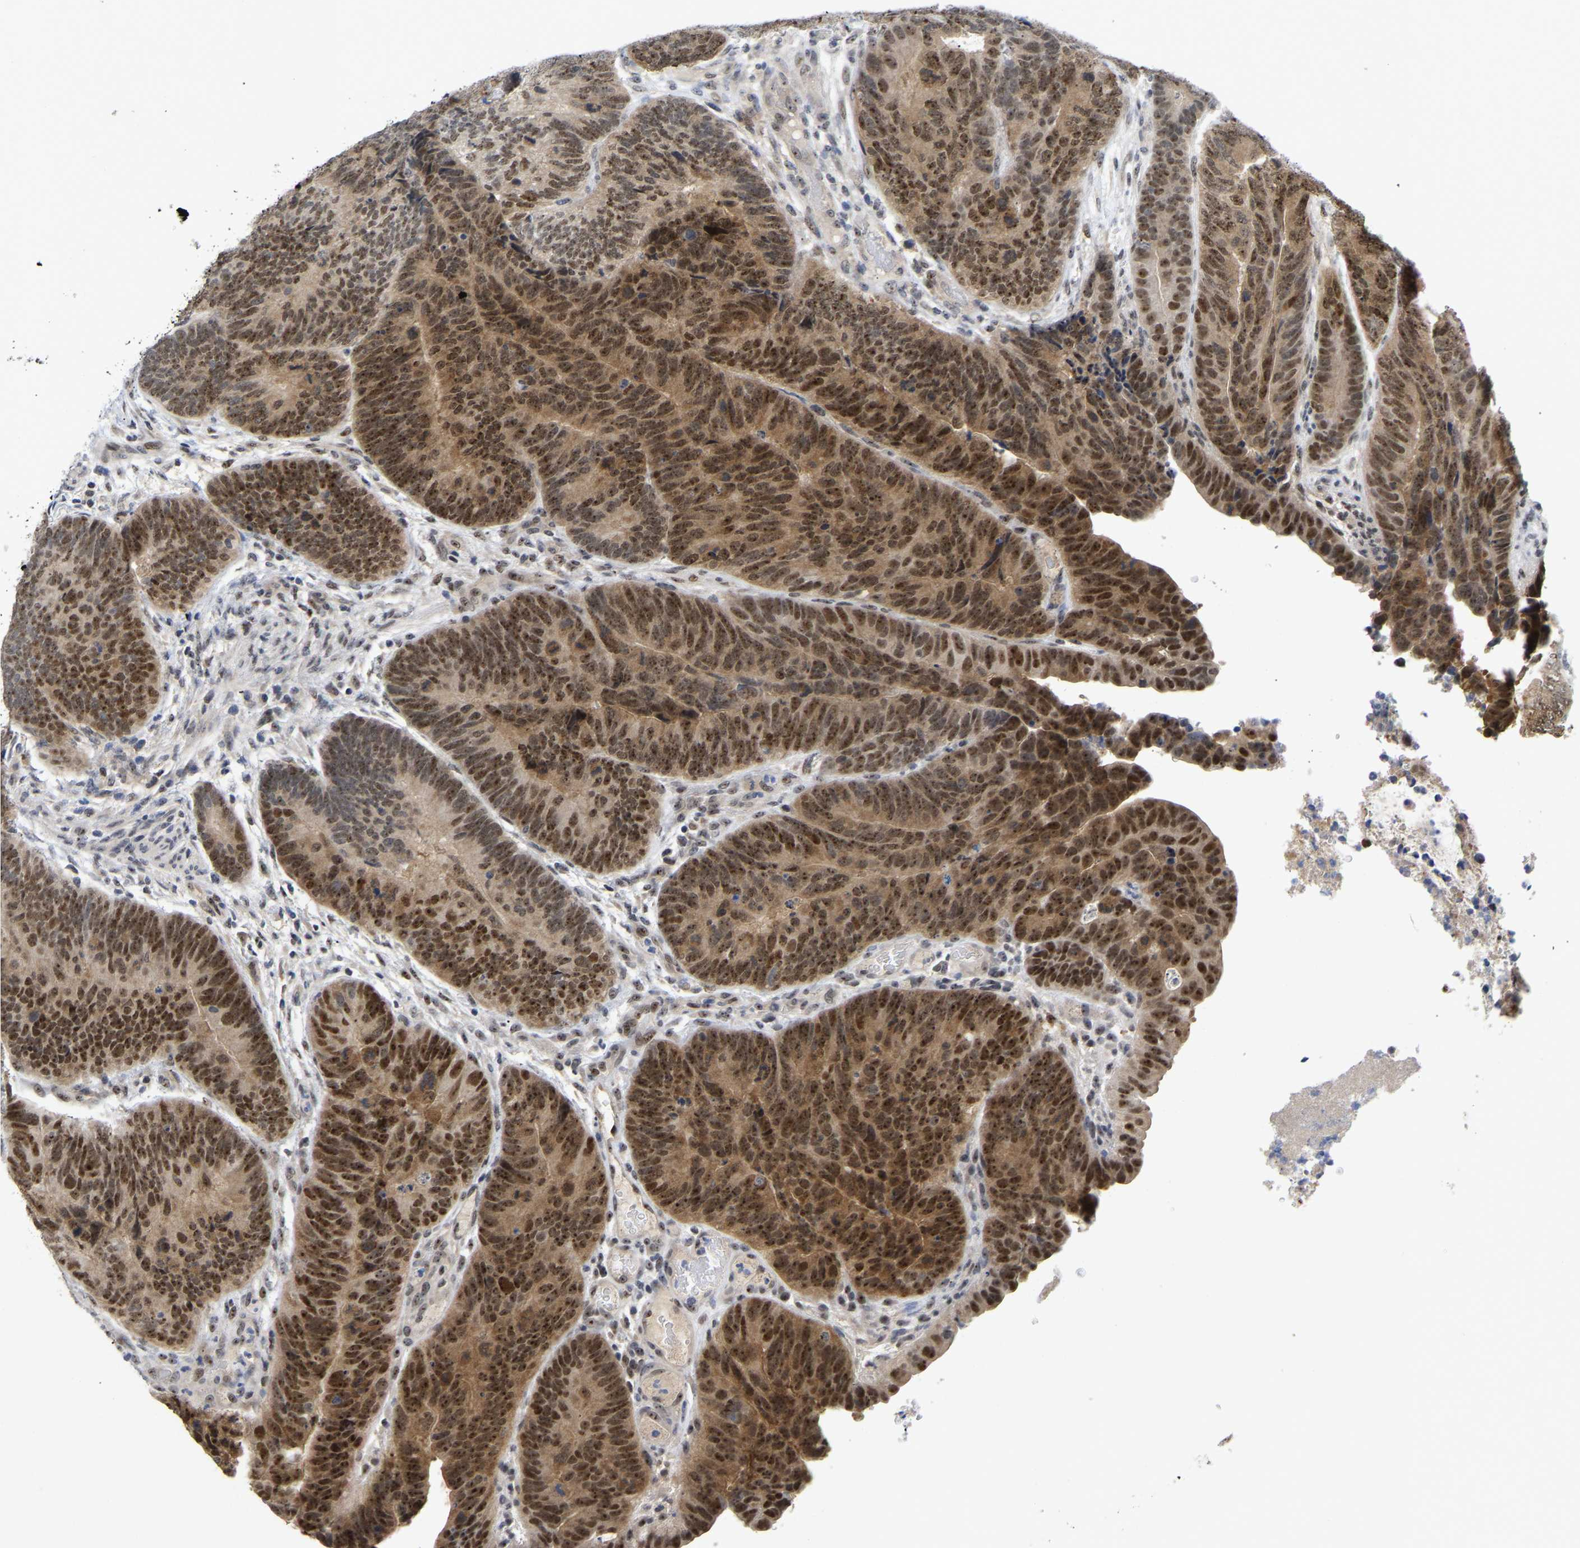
{"staining": {"intensity": "strong", "quantity": "25%-75%", "location": "cytoplasmic/membranous,nuclear"}, "tissue": "colorectal cancer", "cell_type": "Tumor cells", "image_type": "cancer", "snomed": [{"axis": "morphology", "description": "Adenocarcinoma, NOS"}, {"axis": "topography", "description": "Colon"}], "caption": "Human colorectal adenocarcinoma stained for a protein (brown) displays strong cytoplasmic/membranous and nuclear positive positivity in about 25%-75% of tumor cells.", "gene": "NLE1", "patient": {"sex": "female", "age": 67}}